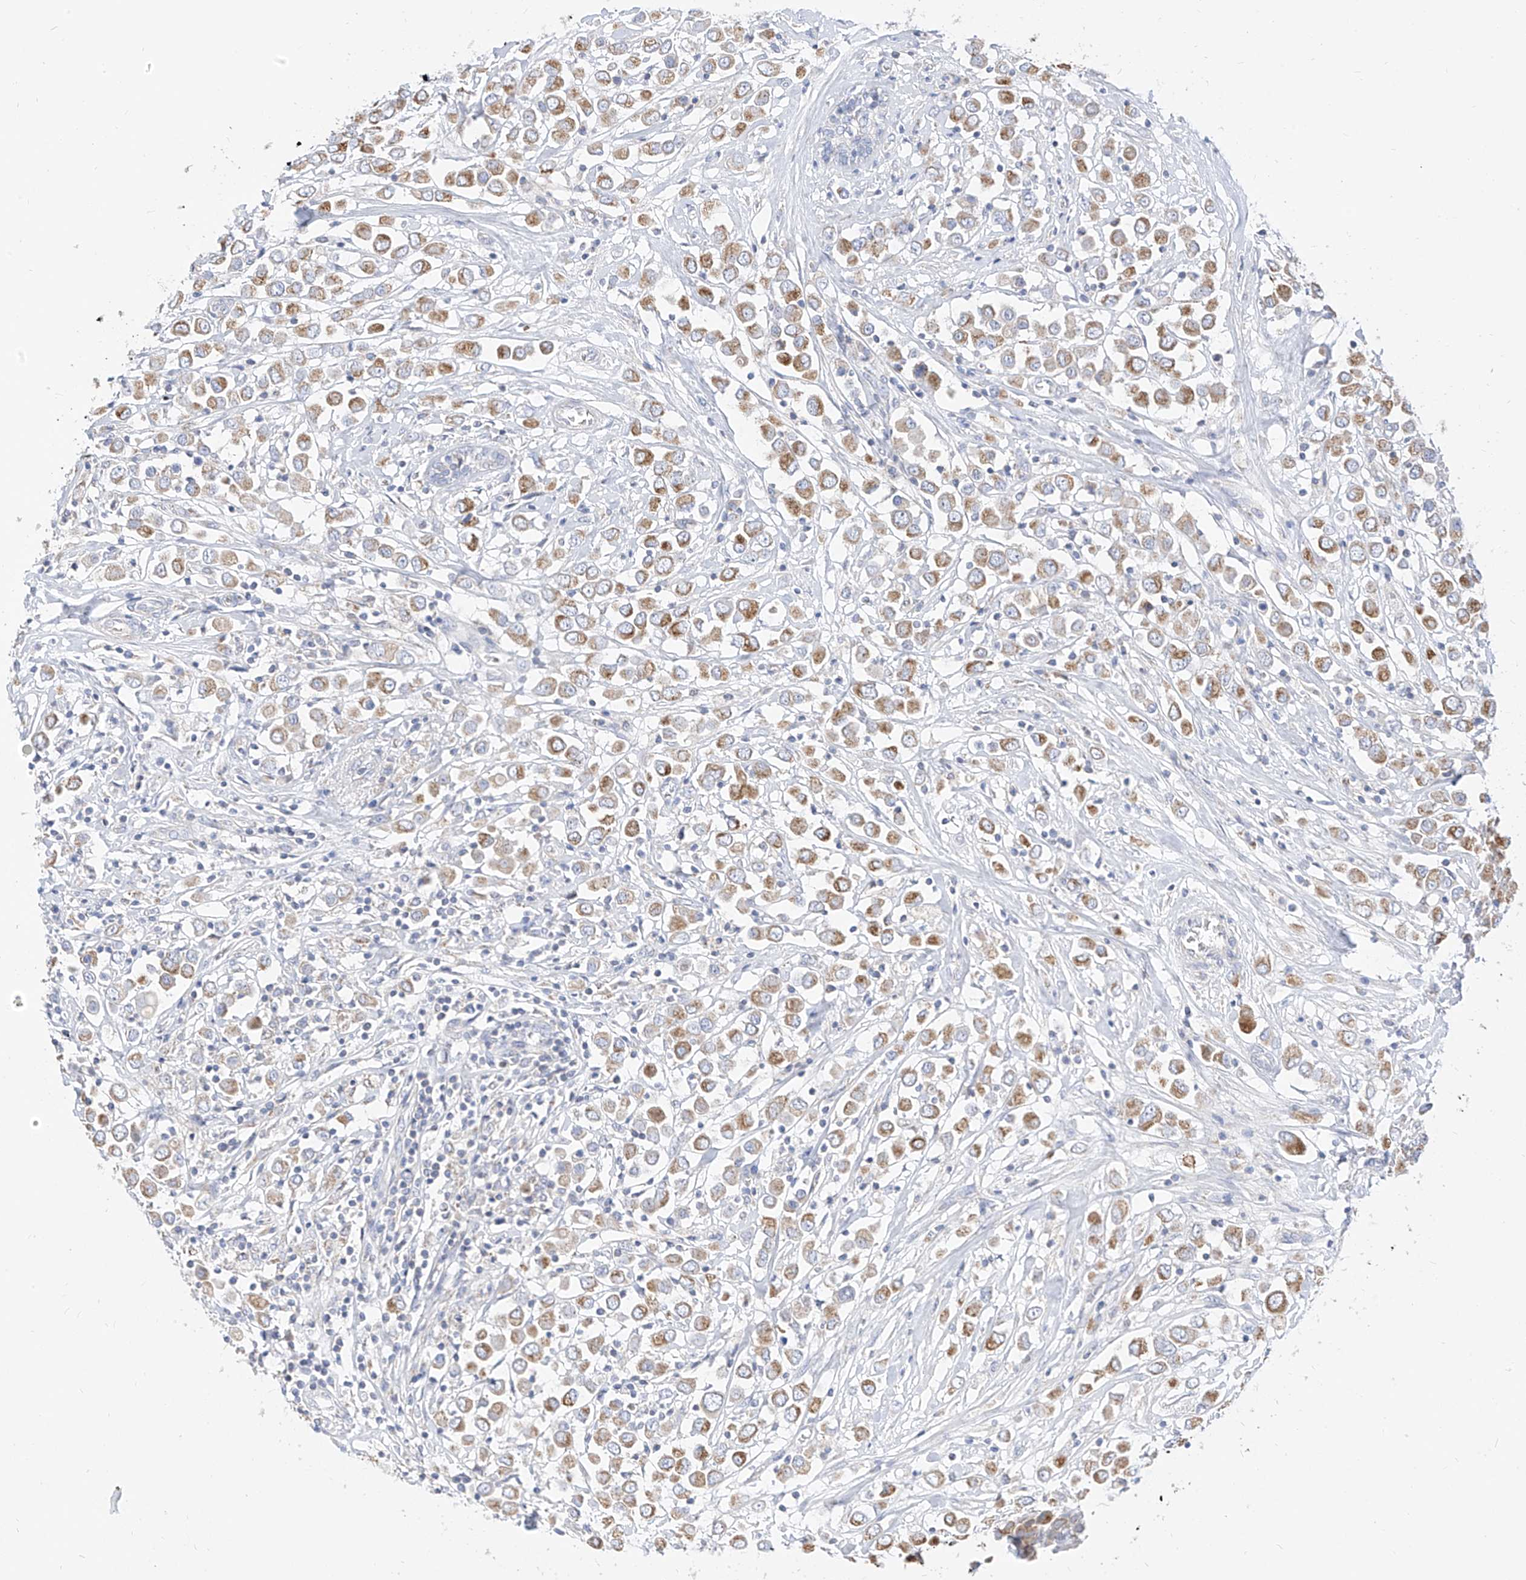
{"staining": {"intensity": "moderate", "quantity": ">75%", "location": "cytoplasmic/membranous"}, "tissue": "breast cancer", "cell_type": "Tumor cells", "image_type": "cancer", "snomed": [{"axis": "morphology", "description": "Duct carcinoma"}, {"axis": "topography", "description": "Breast"}], "caption": "An immunohistochemistry histopathology image of neoplastic tissue is shown. Protein staining in brown labels moderate cytoplasmic/membranous positivity in breast infiltrating ductal carcinoma within tumor cells. (Stains: DAB (3,3'-diaminobenzidine) in brown, nuclei in blue, Microscopy: brightfield microscopy at high magnification).", "gene": "RASA2", "patient": {"sex": "female", "age": 61}}